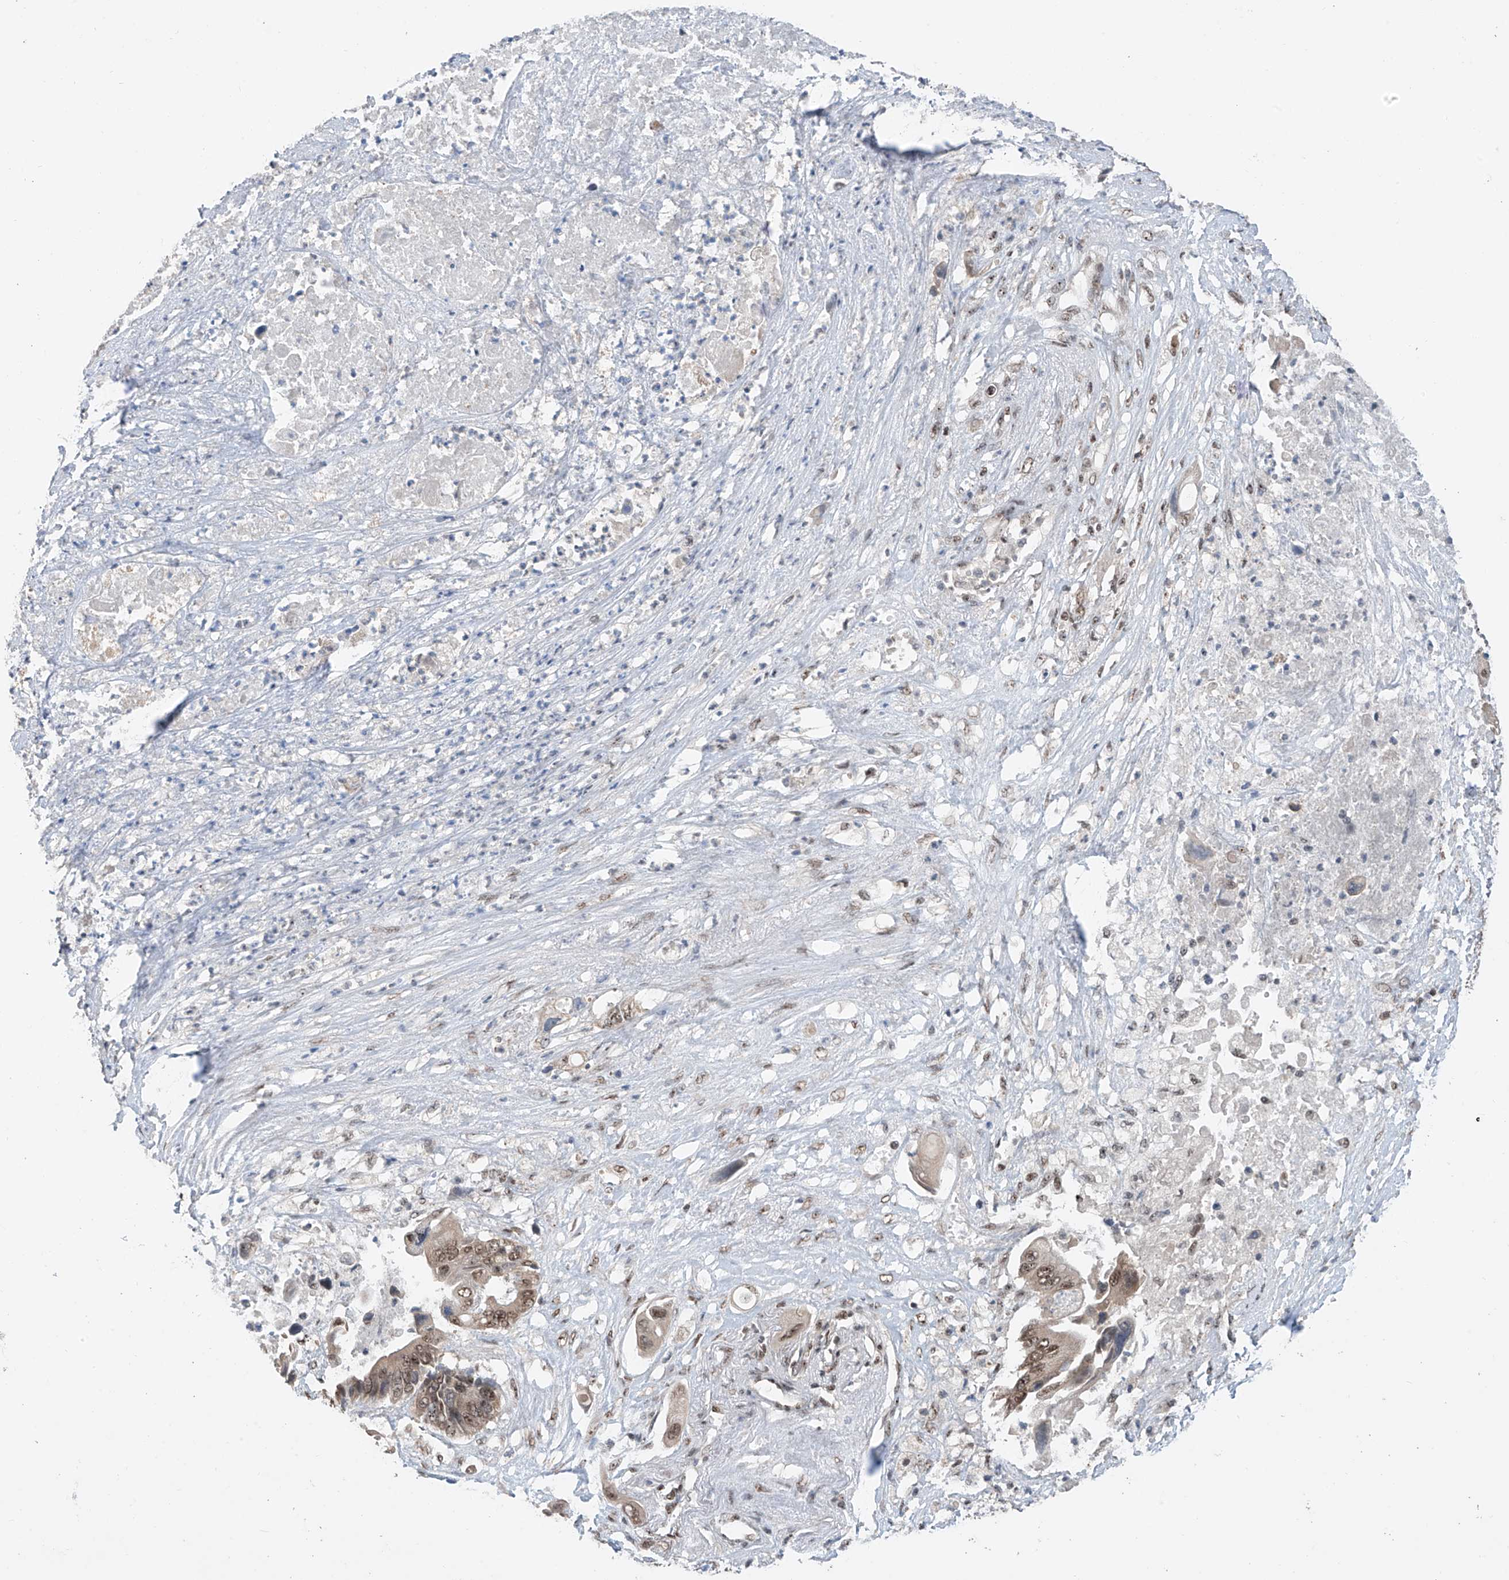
{"staining": {"intensity": "weak", "quantity": ">75%", "location": "nuclear"}, "tissue": "pancreatic cancer", "cell_type": "Tumor cells", "image_type": "cancer", "snomed": [{"axis": "morphology", "description": "Adenocarcinoma, NOS"}, {"axis": "topography", "description": "Pancreas"}], "caption": "Human pancreatic cancer stained for a protein (brown) reveals weak nuclear positive staining in about >75% of tumor cells.", "gene": "RPAIN", "patient": {"sex": "male", "age": 66}}